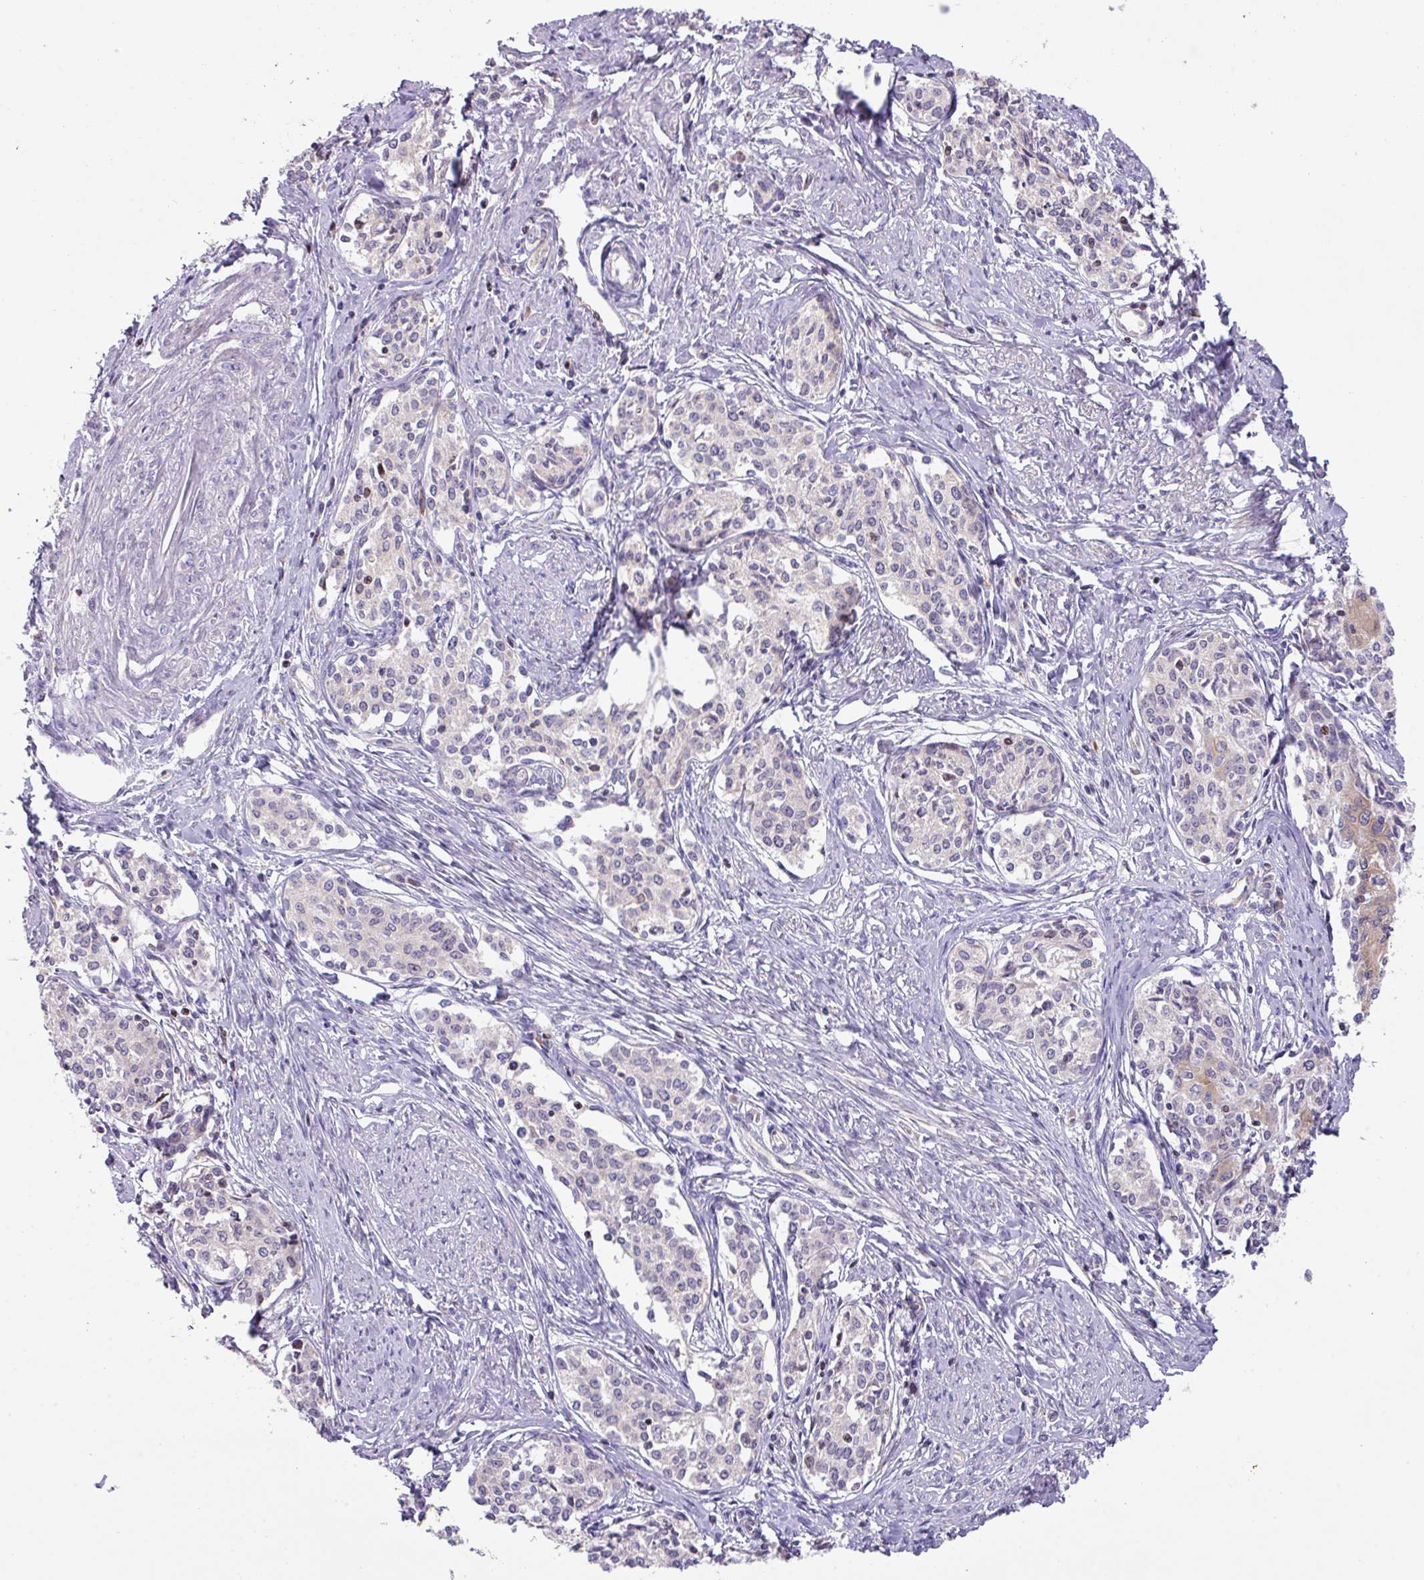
{"staining": {"intensity": "negative", "quantity": "none", "location": "none"}, "tissue": "cervical cancer", "cell_type": "Tumor cells", "image_type": "cancer", "snomed": [{"axis": "morphology", "description": "Squamous cell carcinoma, NOS"}, {"axis": "morphology", "description": "Adenocarcinoma, NOS"}, {"axis": "topography", "description": "Cervix"}], "caption": "The immunohistochemistry photomicrograph has no significant positivity in tumor cells of adenocarcinoma (cervical) tissue.", "gene": "ZNF394", "patient": {"sex": "female", "age": 52}}